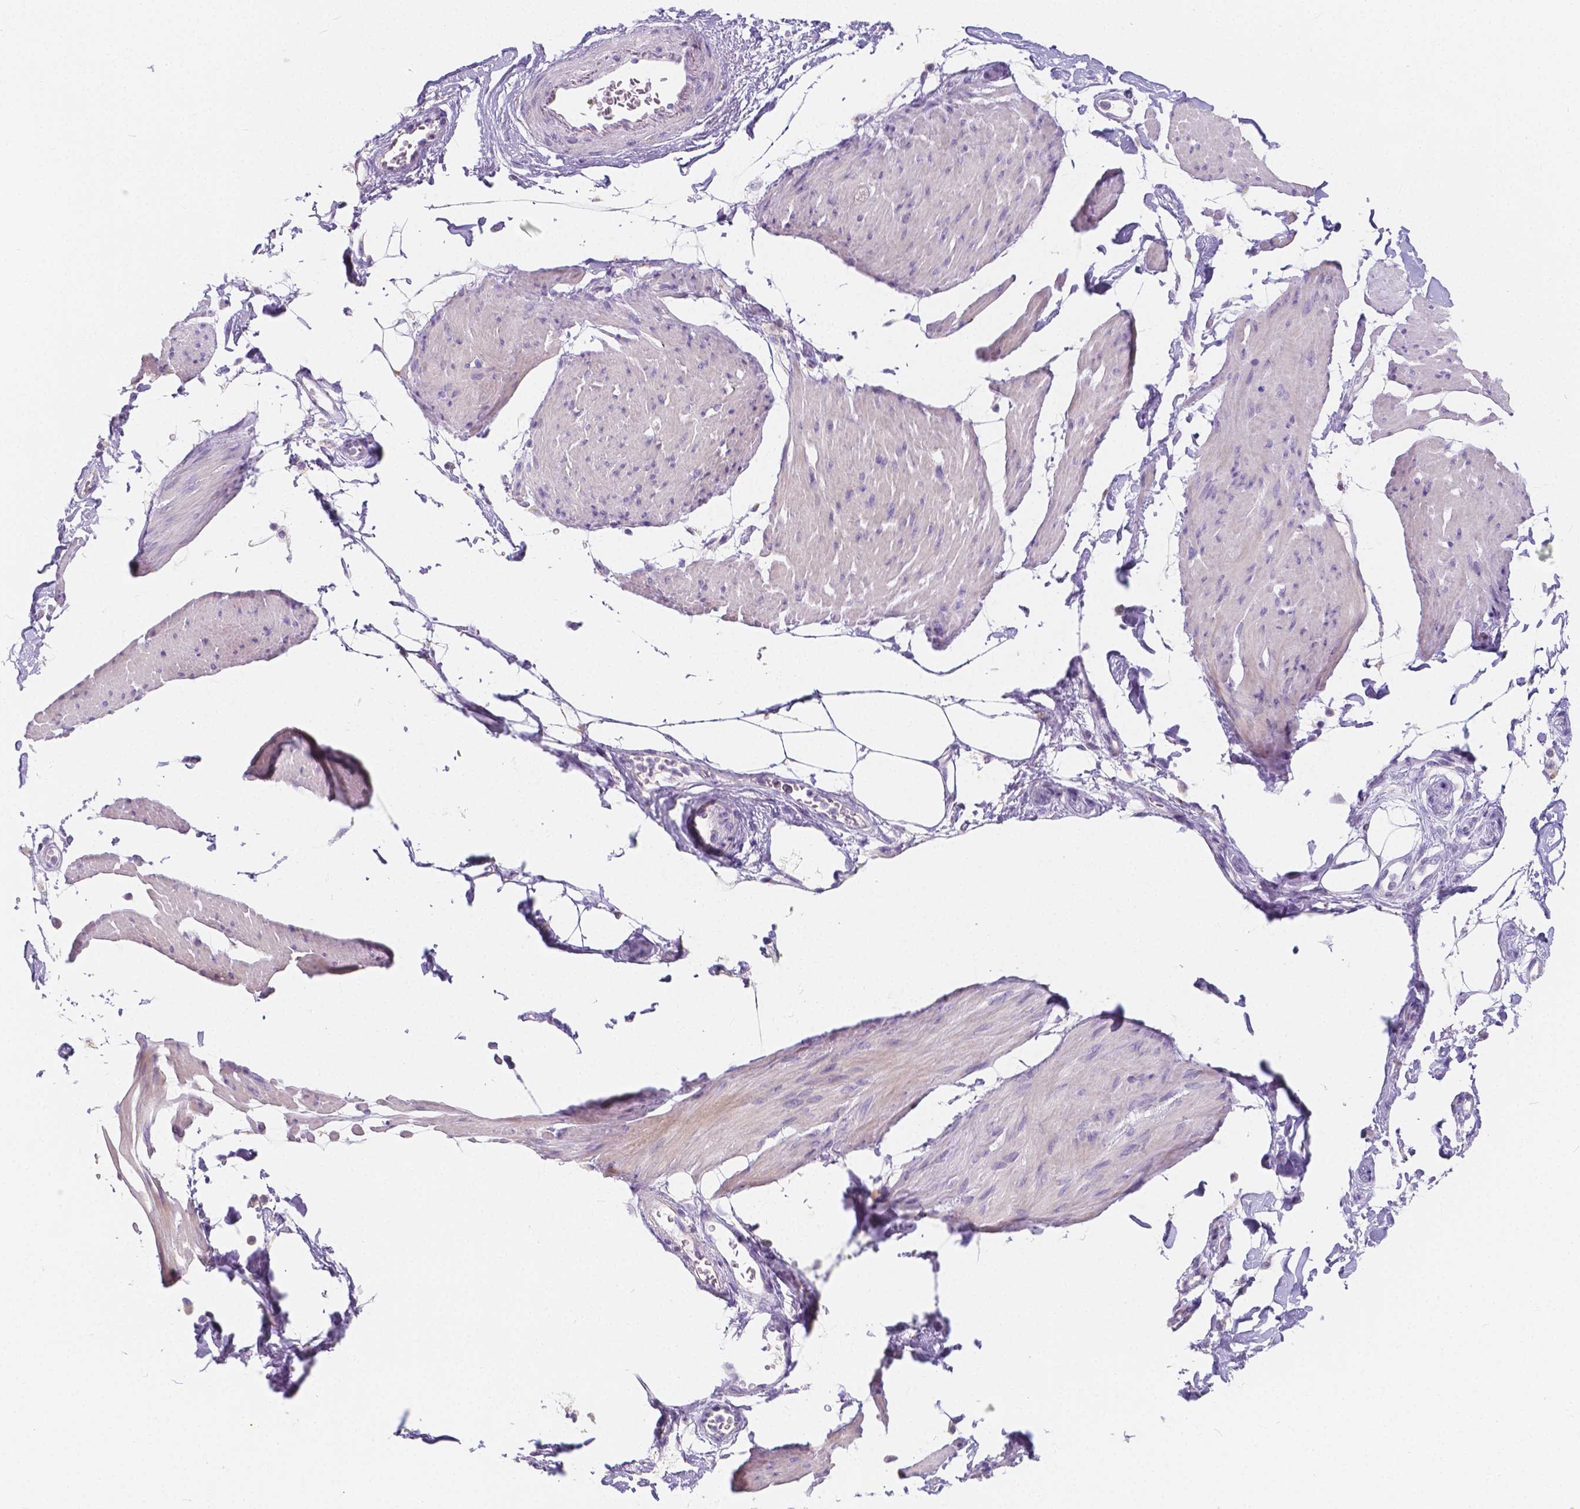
{"staining": {"intensity": "negative", "quantity": "none", "location": "none"}, "tissue": "smooth muscle", "cell_type": "Smooth muscle cells", "image_type": "normal", "snomed": [{"axis": "morphology", "description": "Normal tissue, NOS"}, {"axis": "topography", "description": "Adipose tissue"}, {"axis": "topography", "description": "Smooth muscle"}, {"axis": "topography", "description": "Peripheral nerve tissue"}], "caption": "Immunohistochemistry micrograph of normal human smooth muscle stained for a protein (brown), which displays no staining in smooth muscle cells. The staining was performed using DAB (3,3'-diaminobenzidine) to visualize the protein expression in brown, while the nuclei were stained in blue with hematoxylin (Magnification: 20x).", "gene": "RNF186", "patient": {"sex": "male", "age": 83}}